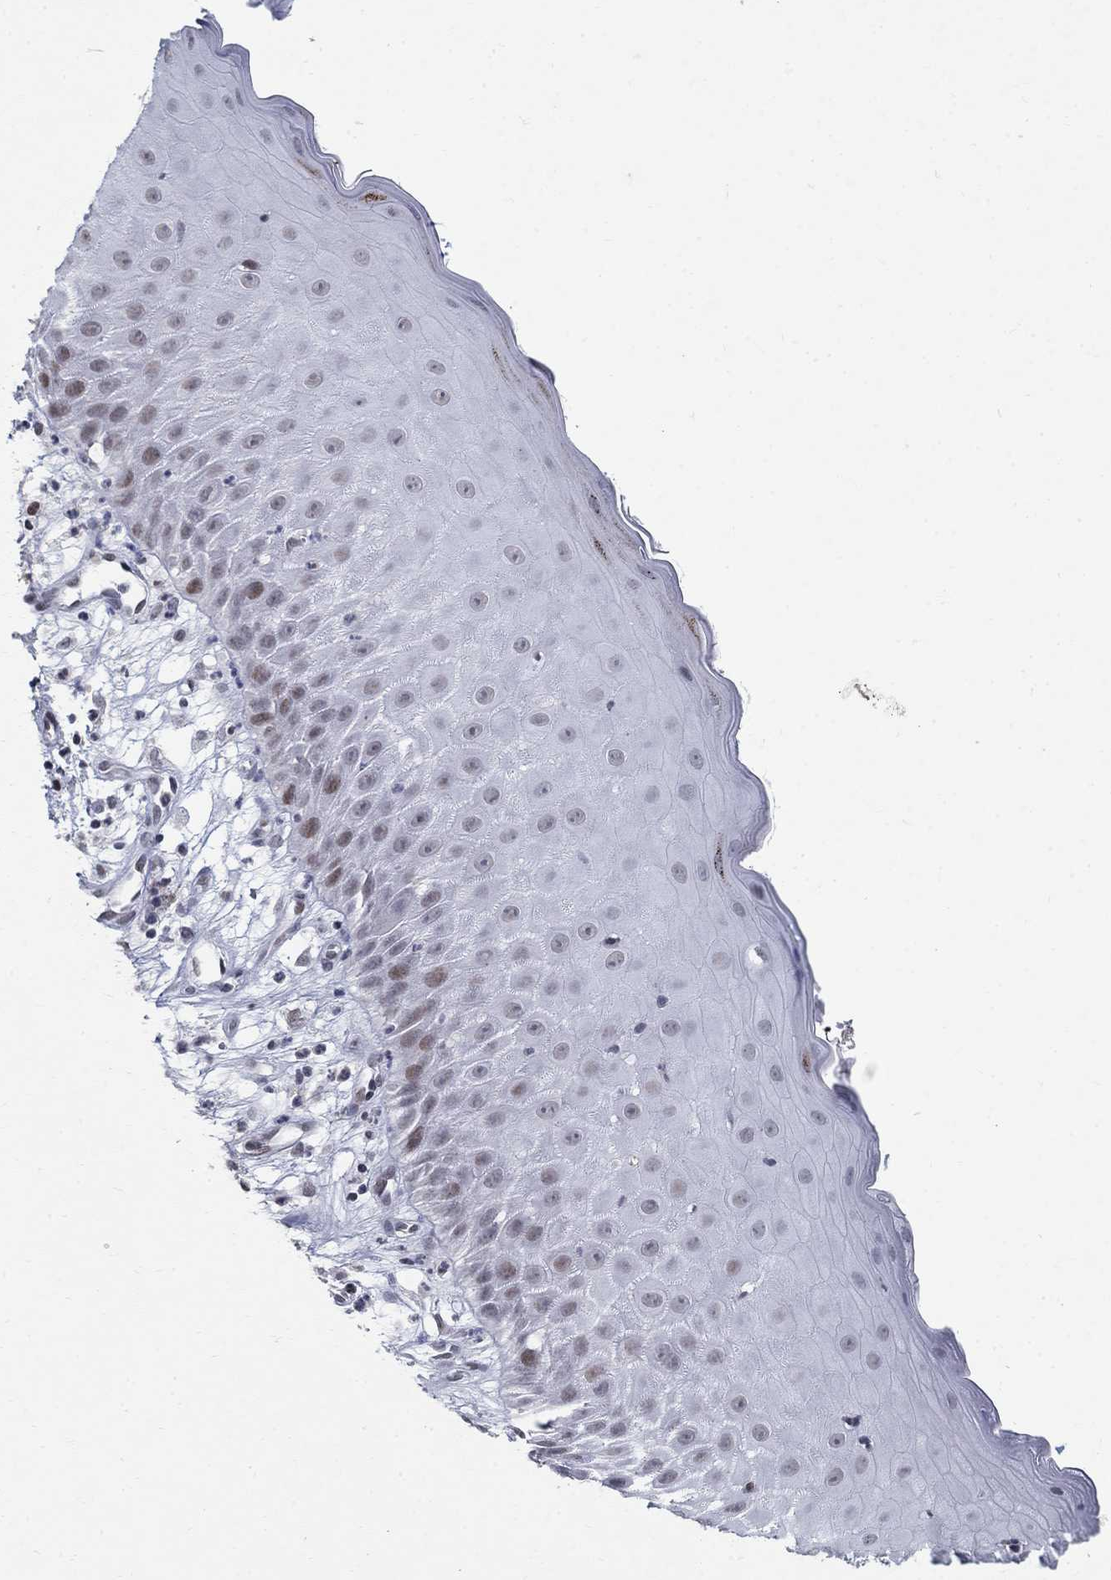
{"staining": {"intensity": "weak", "quantity": "<25%", "location": "nuclear"}, "tissue": "skin cancer", "cell_type": "Tumor cells", "image_type": "cancer", "snomed": [{"axis": "morphology", "description": "Normal tissue, NOS"}, {"axis": "morphology", "description": "Squamous cell carcinoma, NOS"}, {"axis": "topography", "description": "Skin"}], "caption": "Human squamous cell carcinoma (skin) stained for a protein using immunohistochemistry exhibits no expression in tumor cells.", "gene": "BHLHE22", "patient": {"sex": "male", "age": 79}}